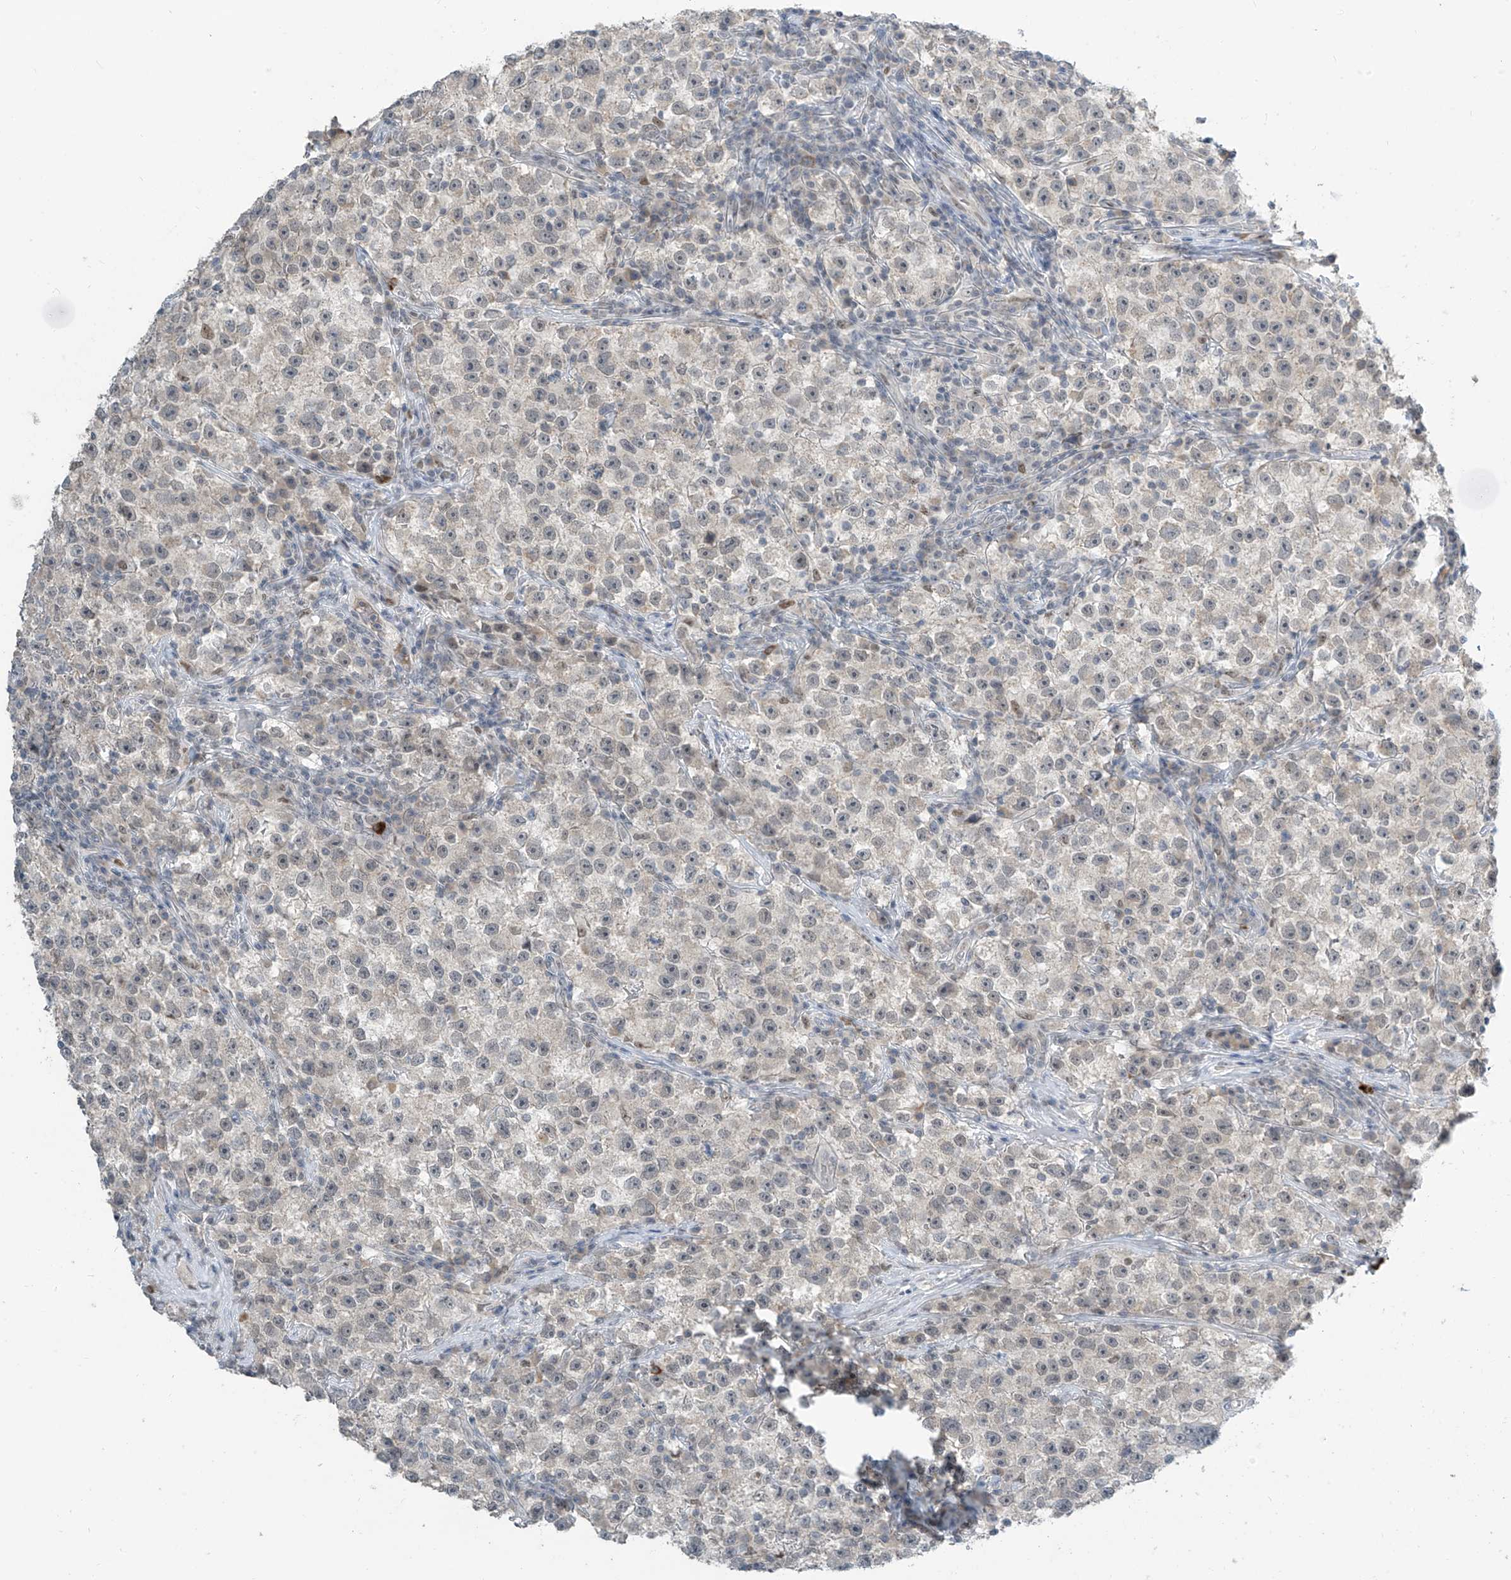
{"staining": {"intensity": "weak", "quantity": "<25%", "location": "nuclear"}, "tissue": "testis cancer", "cell_type": "Tumor cells", "image_type": "cancer", "snomed": [{"axis": "morphology", "description": "Seminoma, NOS"}, {"axis": "topography", "description": "Testis"}], "caption": "This is a image of IHC staining of seminoma (testis), which shows no positivity in tumor cells.", "gene": "METAP1D", "patient": {"sex": "male", "age": 22}}